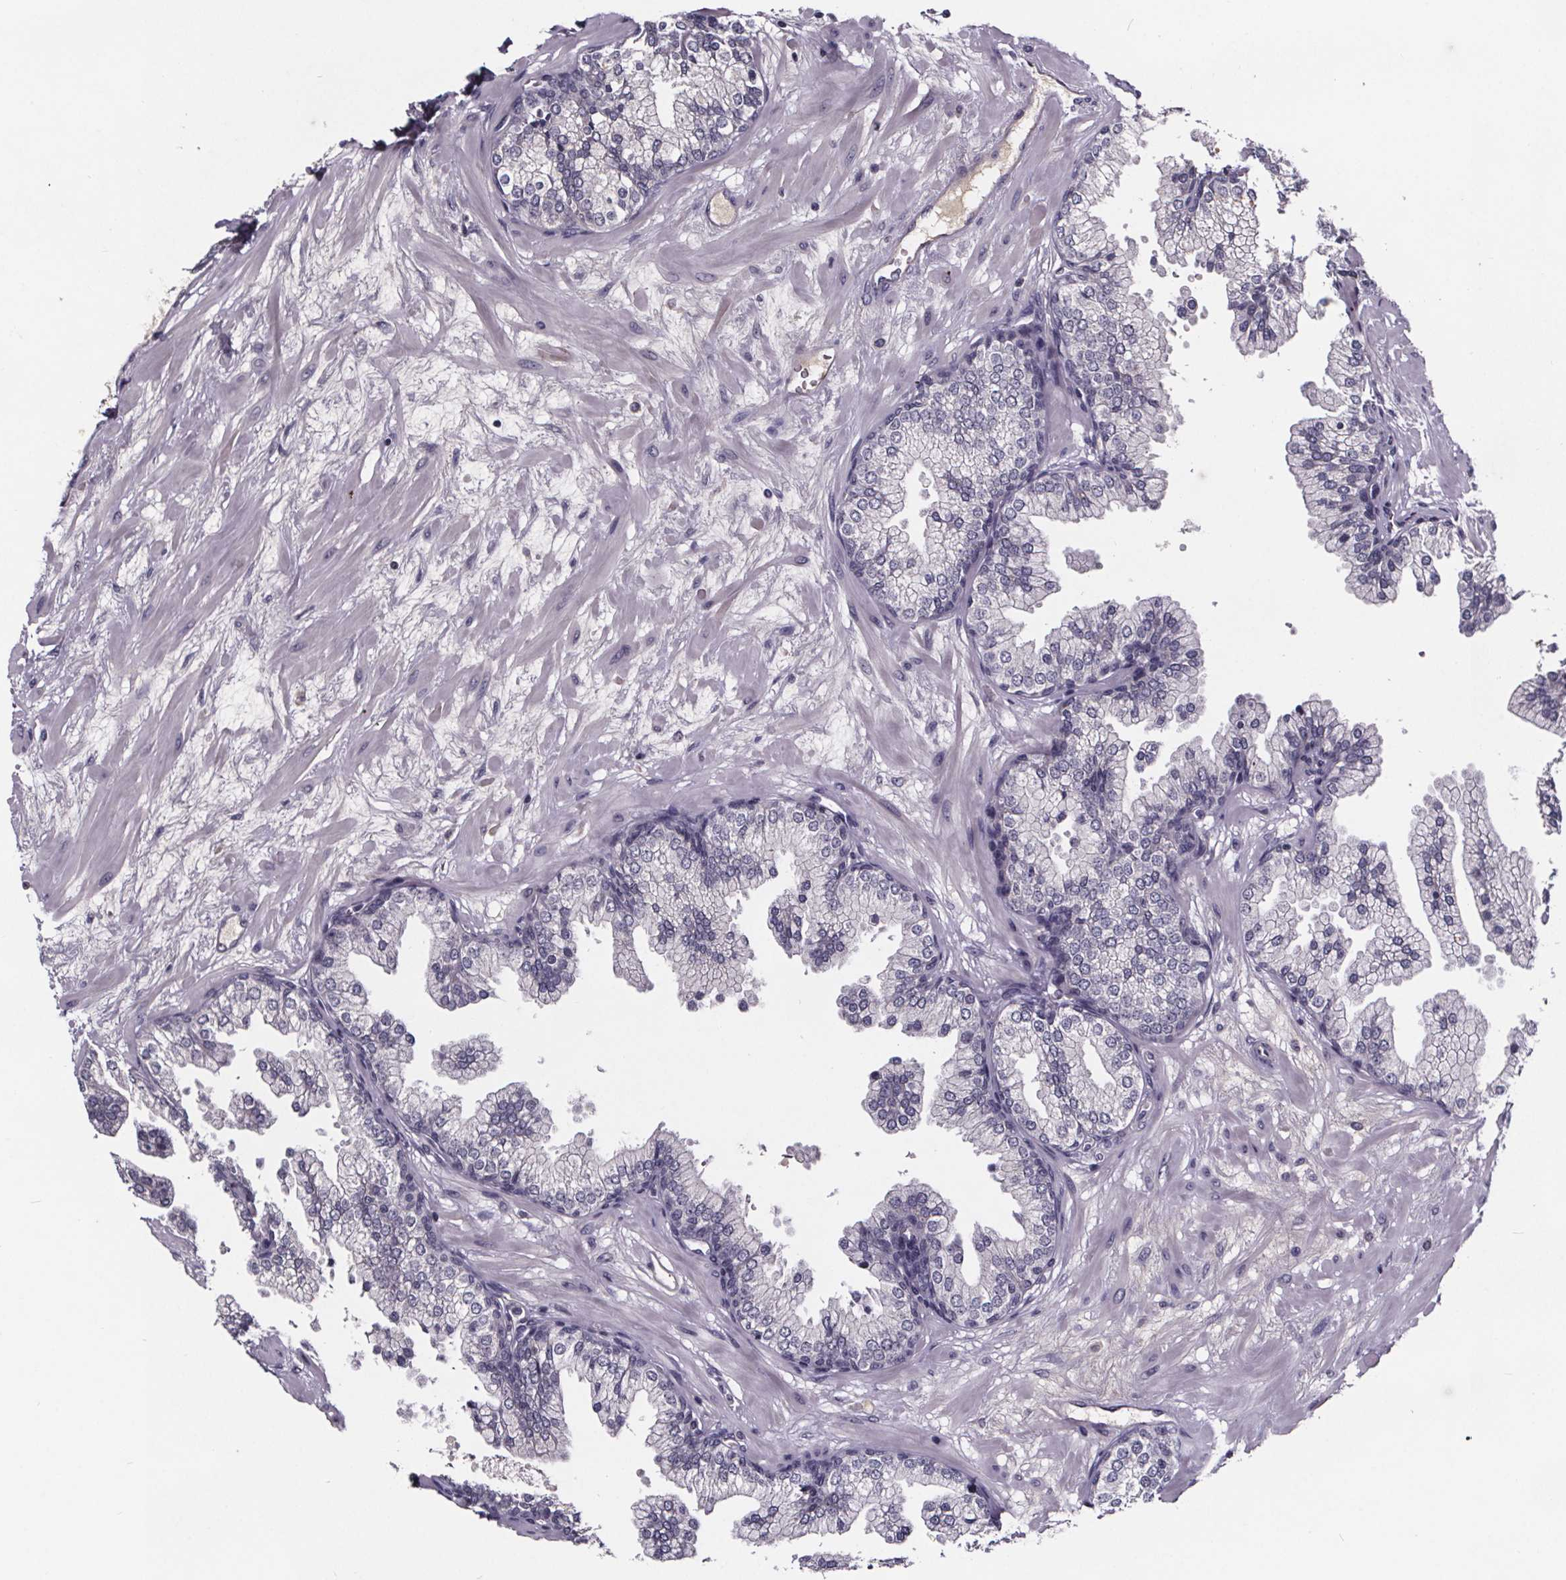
{"staining": {"intensity": "negative", "quantity": "none", "location": "none"}, "tissue": "prostate", "cell_type": "Glandular cells", "image_type": "normal", "snomed": [{"axis": "morphology", "description": "Normal tissue, NOS"}, {"axis": "topography", "description": "Prostate"}, {"axis": "topography", "description": "Peripheral nerve tissue"}], "caption": "This photomicrograph is of unremarkable prostate stained with immunohistochemistry to label a protein in brown with the nuclei are counter-stained blue. There is no staining in glandular cells. The staining is performed using DAB brown chromogen with nuclei counter-stained in using hematoxylin.", "gene": "NPHP4", "patient": {"sex": "male", "age": 61}}